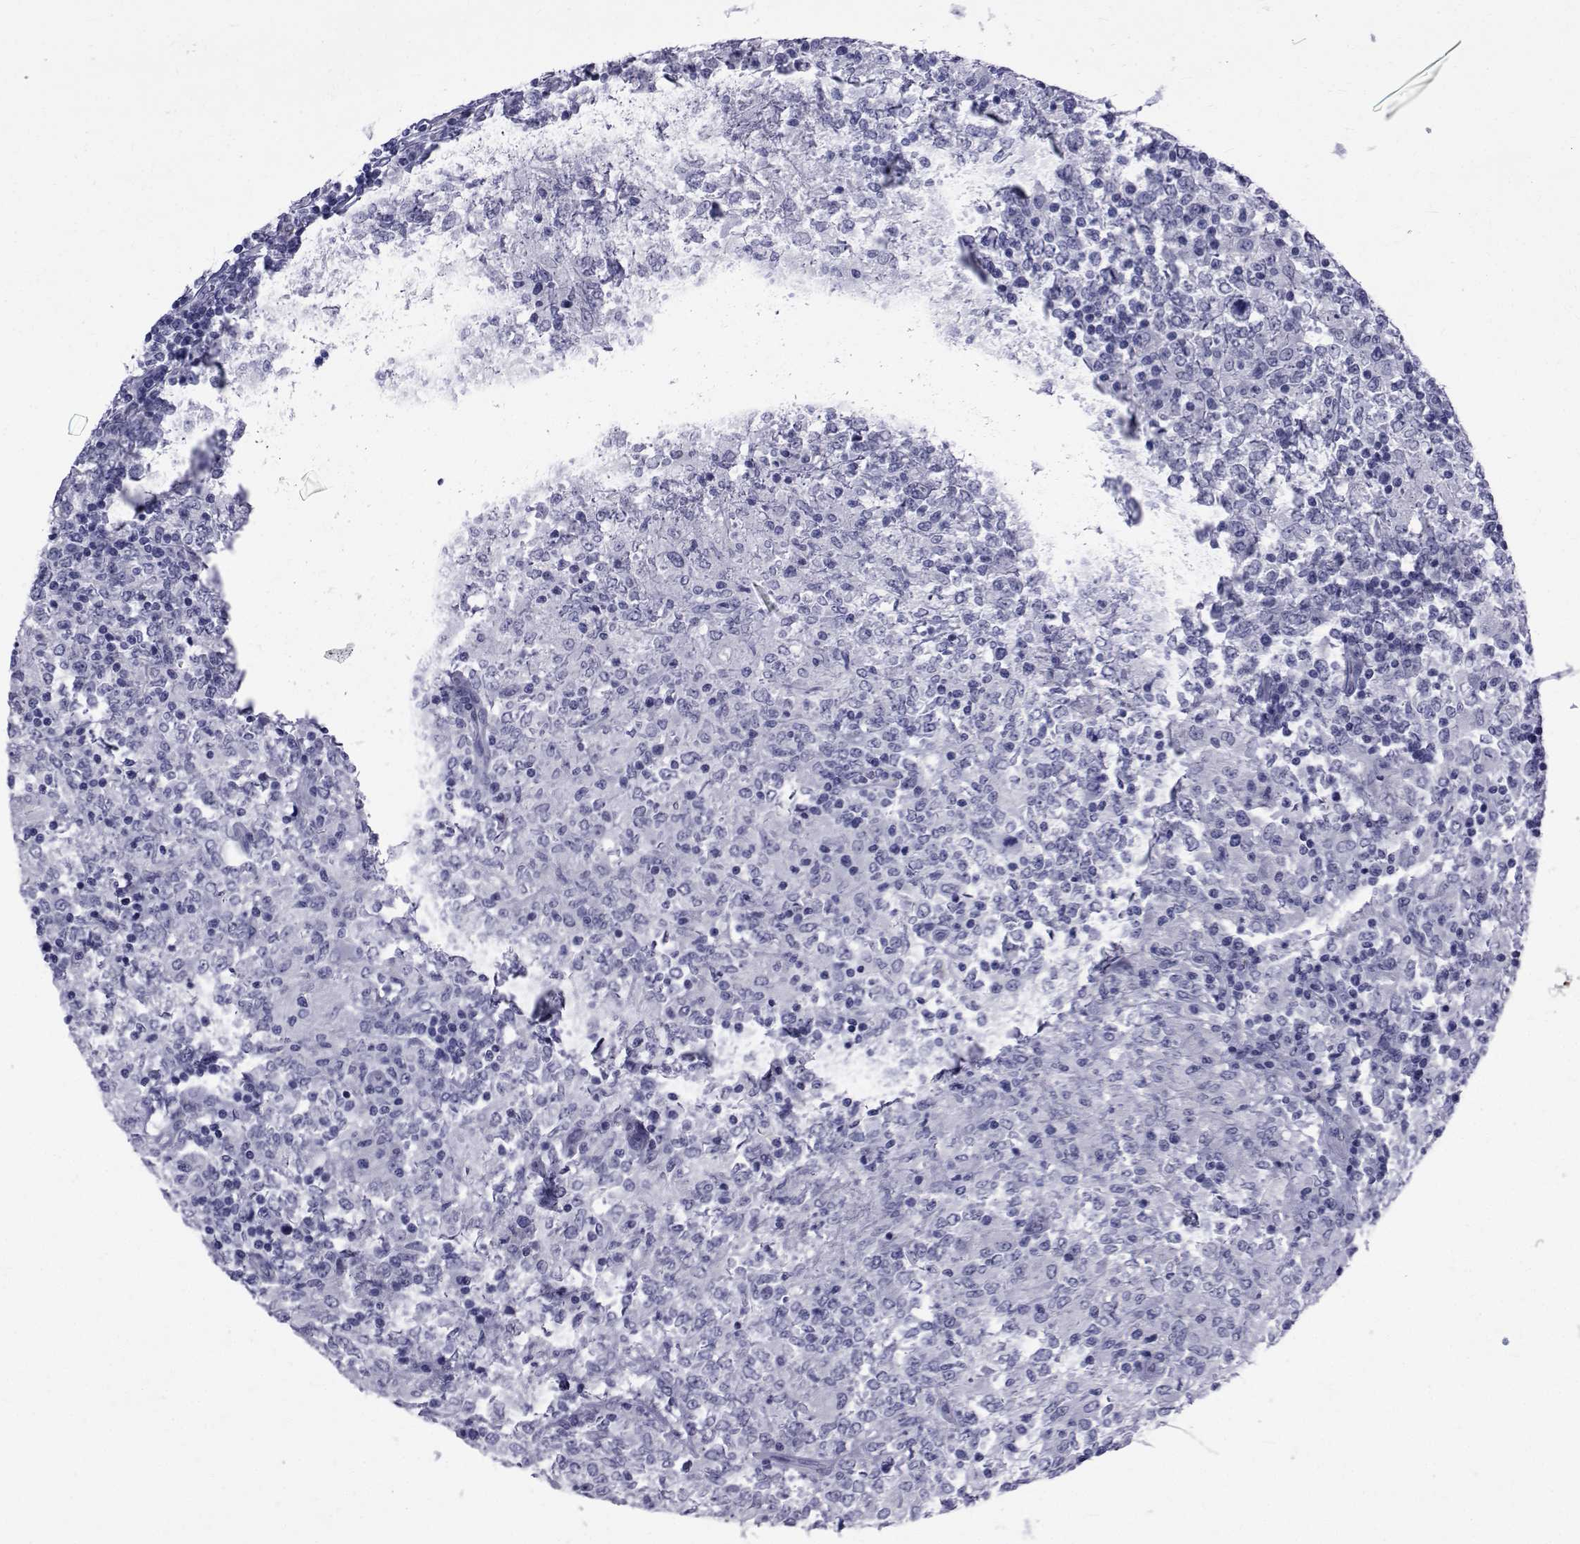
{"staining": {"intensity": "negative", "quantity": "none", "location": "none"}, "tissue": "lymphoma", "cell_type": "Tumor cells", "image_type": "cancer", "snomed": [{"axis": "morphology", "description": "Malignant lymphoma, non-Hodgkin's type, High grade"}, {"axis": "topography", "description": "Lymph node"}], "caption": "DAB immunohistochemical staining of human malignant lymphoma, non-Hodgkin's type (high-grade) exhibits no significant positivity in tumor cells.", "gene": "GKAP1", "patient": {"sex": "female", "age": 84}}